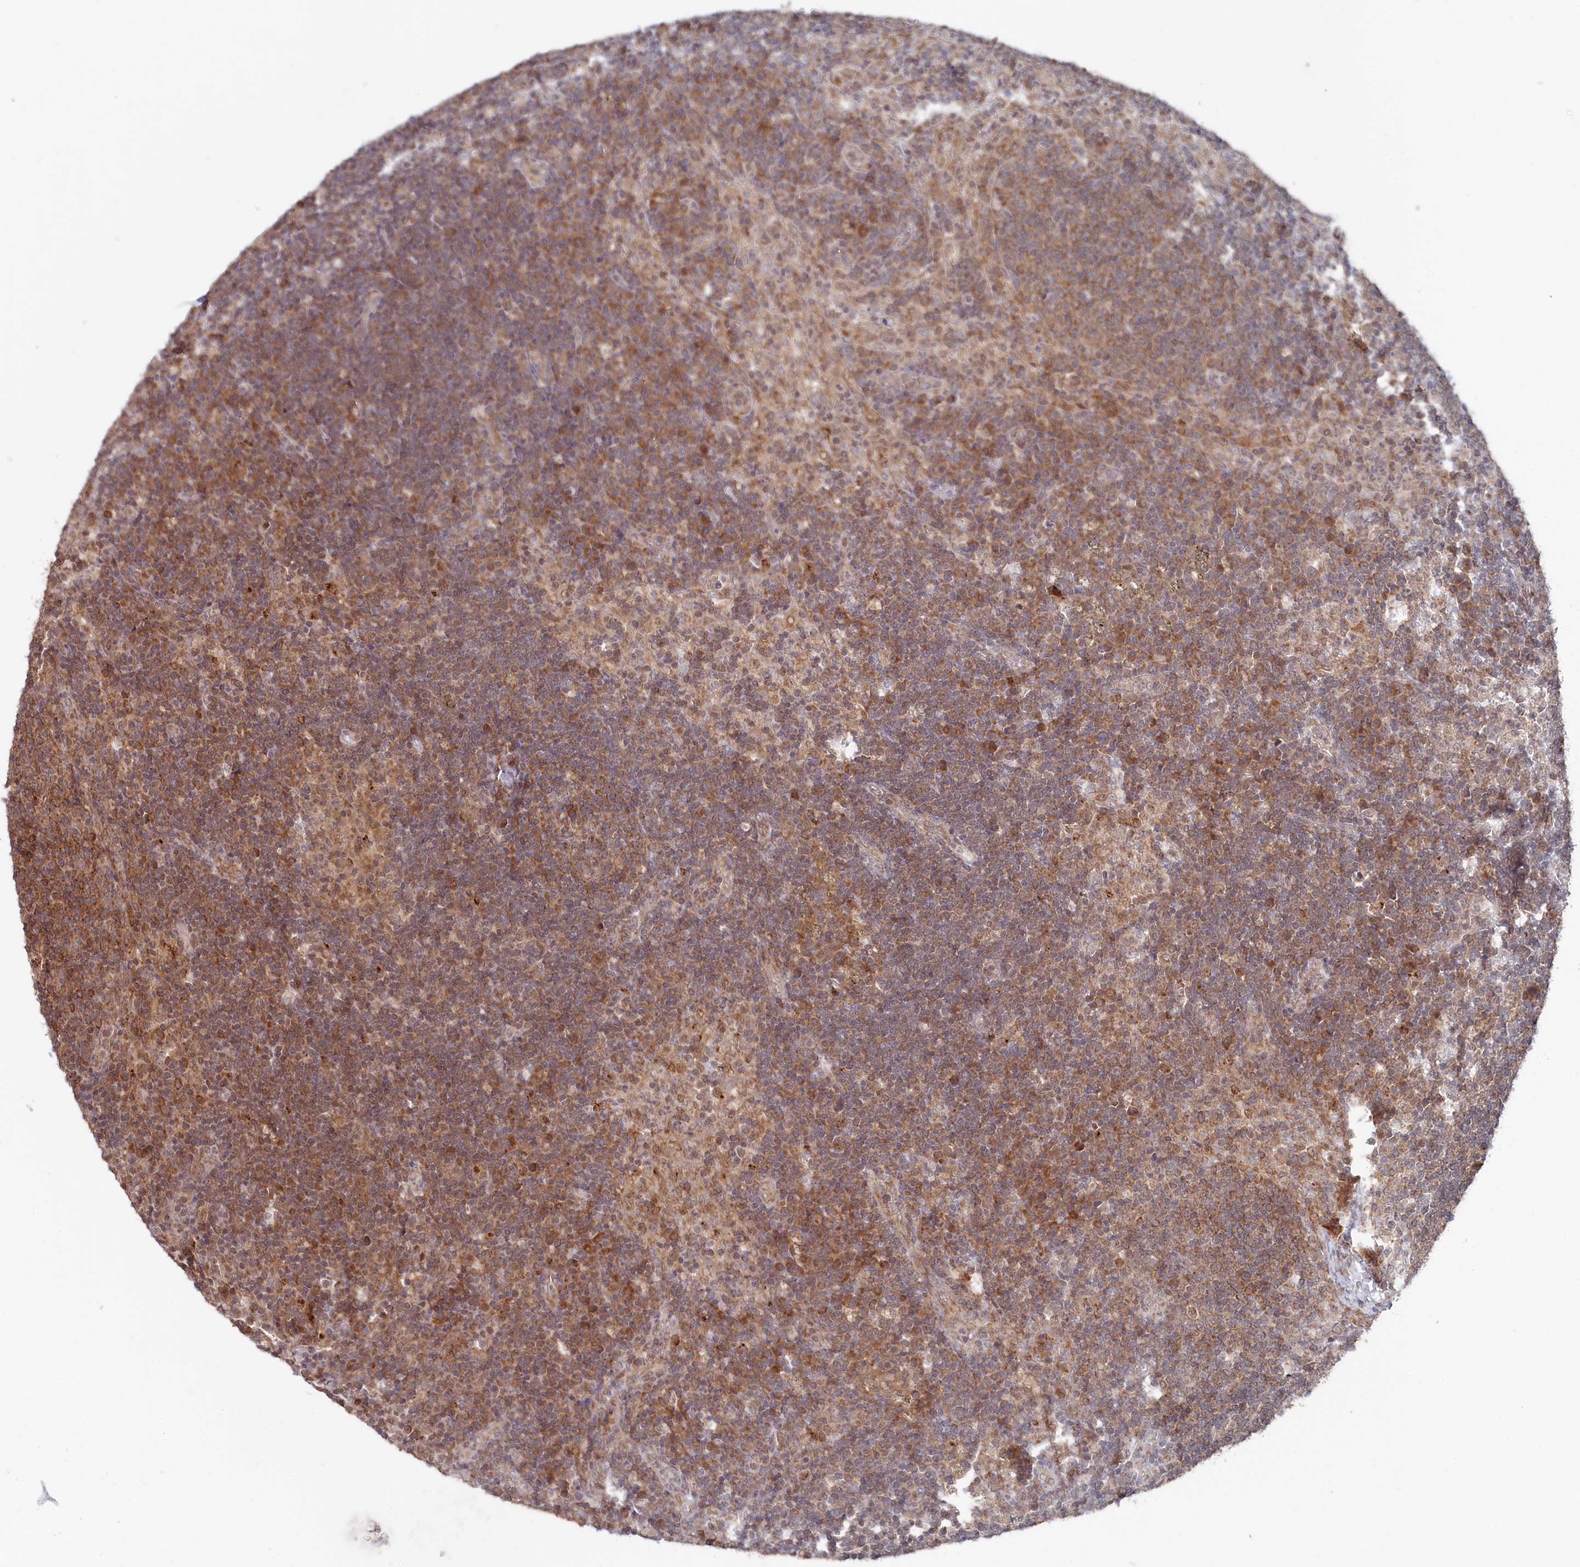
{"staining": {"intensity": "weak", "quantity": ">75%", "location": "nuclear"}, "tissue": "lymph node", "cell_type": "Germinal center cells", "image_type": "normal", "snomed": [{"axis": "morphology", "description": "Normal tissue, NOS"}, {"axis": "topography", "description": "Lymph node"}], "caption": "IHC staining of benign lymph node, which reveals low levels of weak nuclear staining in about >75% of germinal center cells indicating weak nuclear protein positivity. The staining was performed using DAB (brown) for protein detection and nuclei were counterstained in hematoxylin (blue).", "gene": "WAPL", "patient": {"sex": "female", "age": 70}}